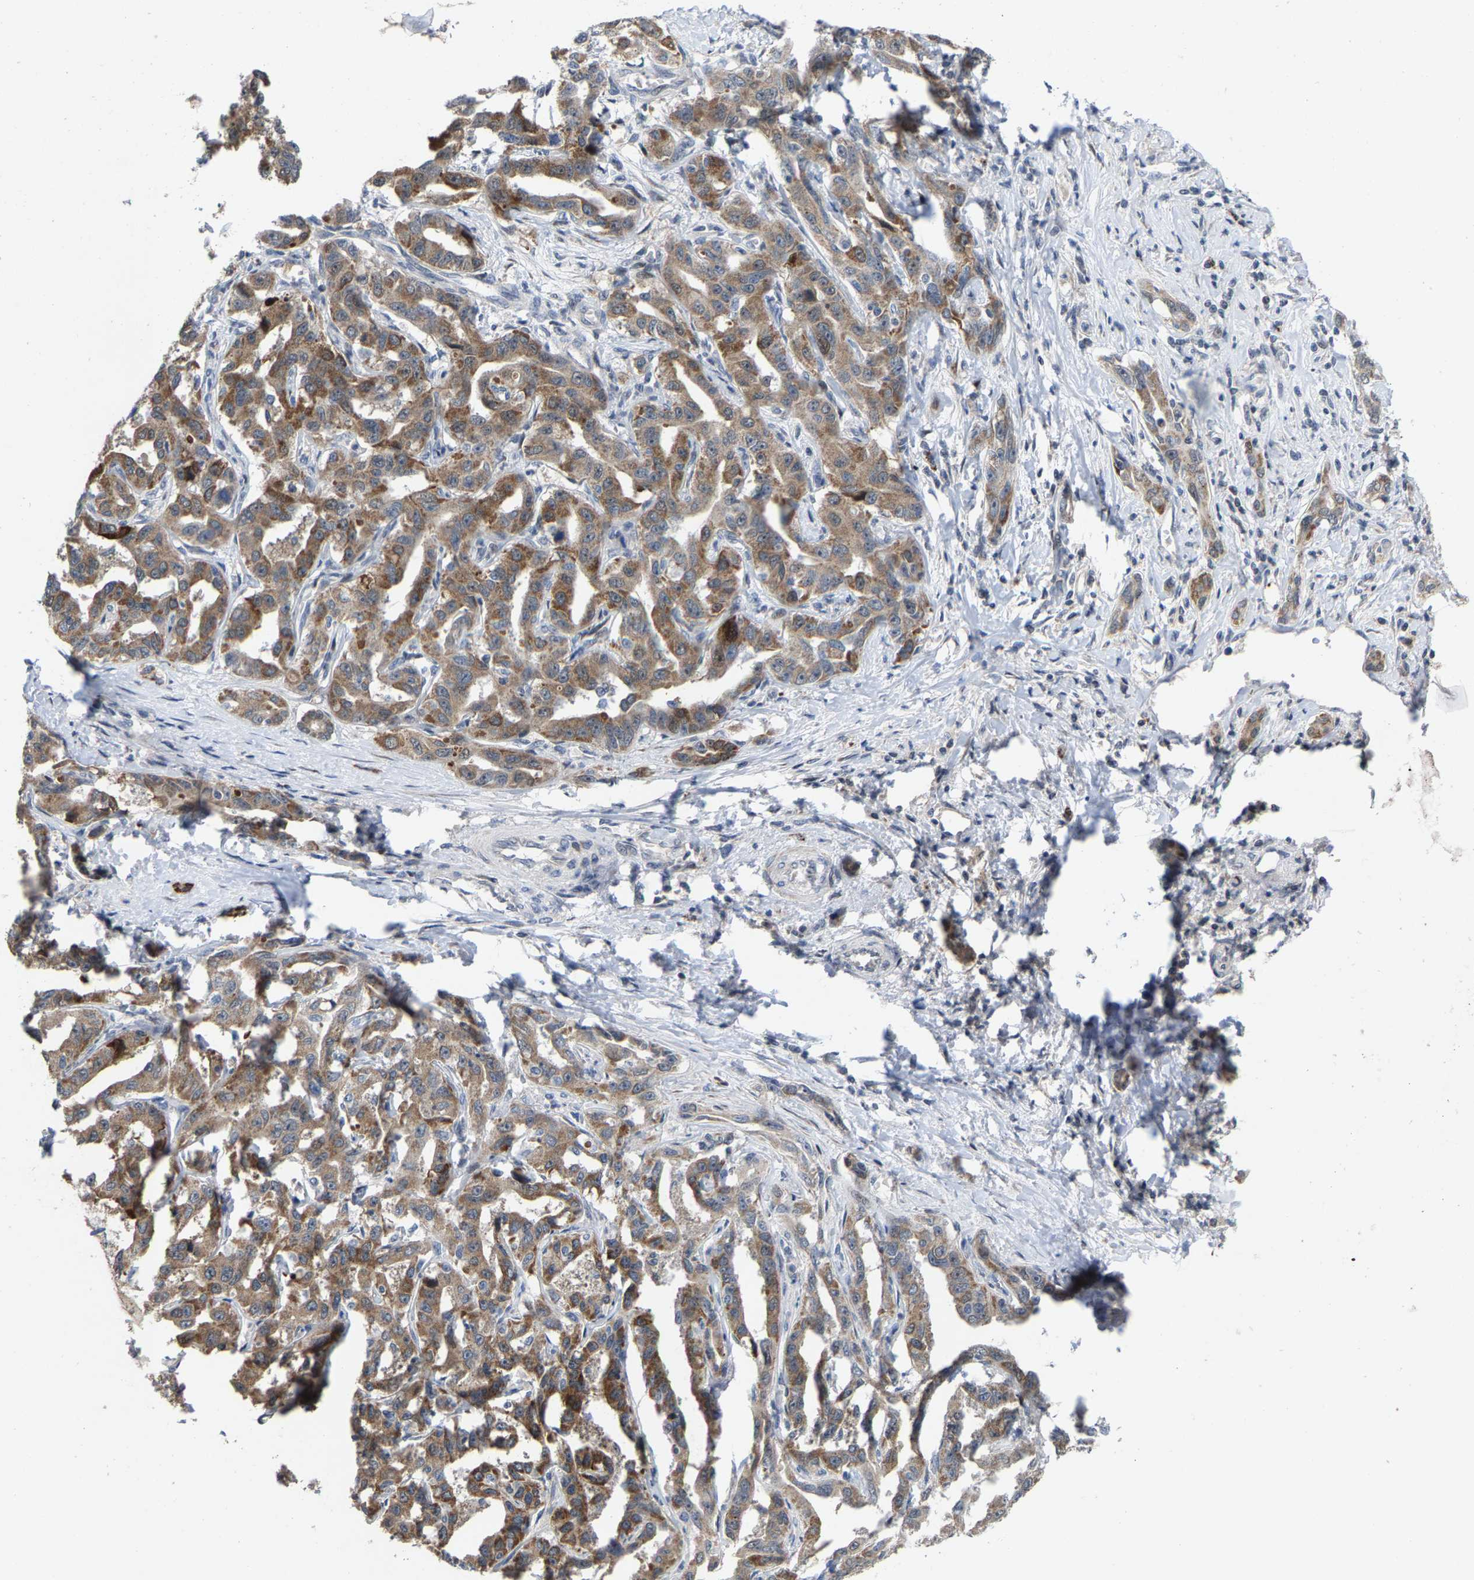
{"staining": {"intensity": "moderate", "quantity": ">75%", "location": "cytoplasmic/membranous"}, "tissue": "liver cancer", "cell_type": "Tumor cells", "image_type": "cancer", "snomed": [{"axis": "morphology", "description": "Cholangiocarcinoma"}, {"axis": "topography", "description": "Liver"}], "caption": "IHC (DAB) staining of liver cancer (cholangiocarcinoma) exhibits moderate cytoplasmic/membranous protein staining in approximately >75% of tumor cells. The staining was performed using DAB (3,3'-diaminobenzidine), with brown indicating positive protein expression. Nuclei are stained blue with hematoxylin.", "gene": "TDRKH", "patient": {"sex": "male", "age": 59}}